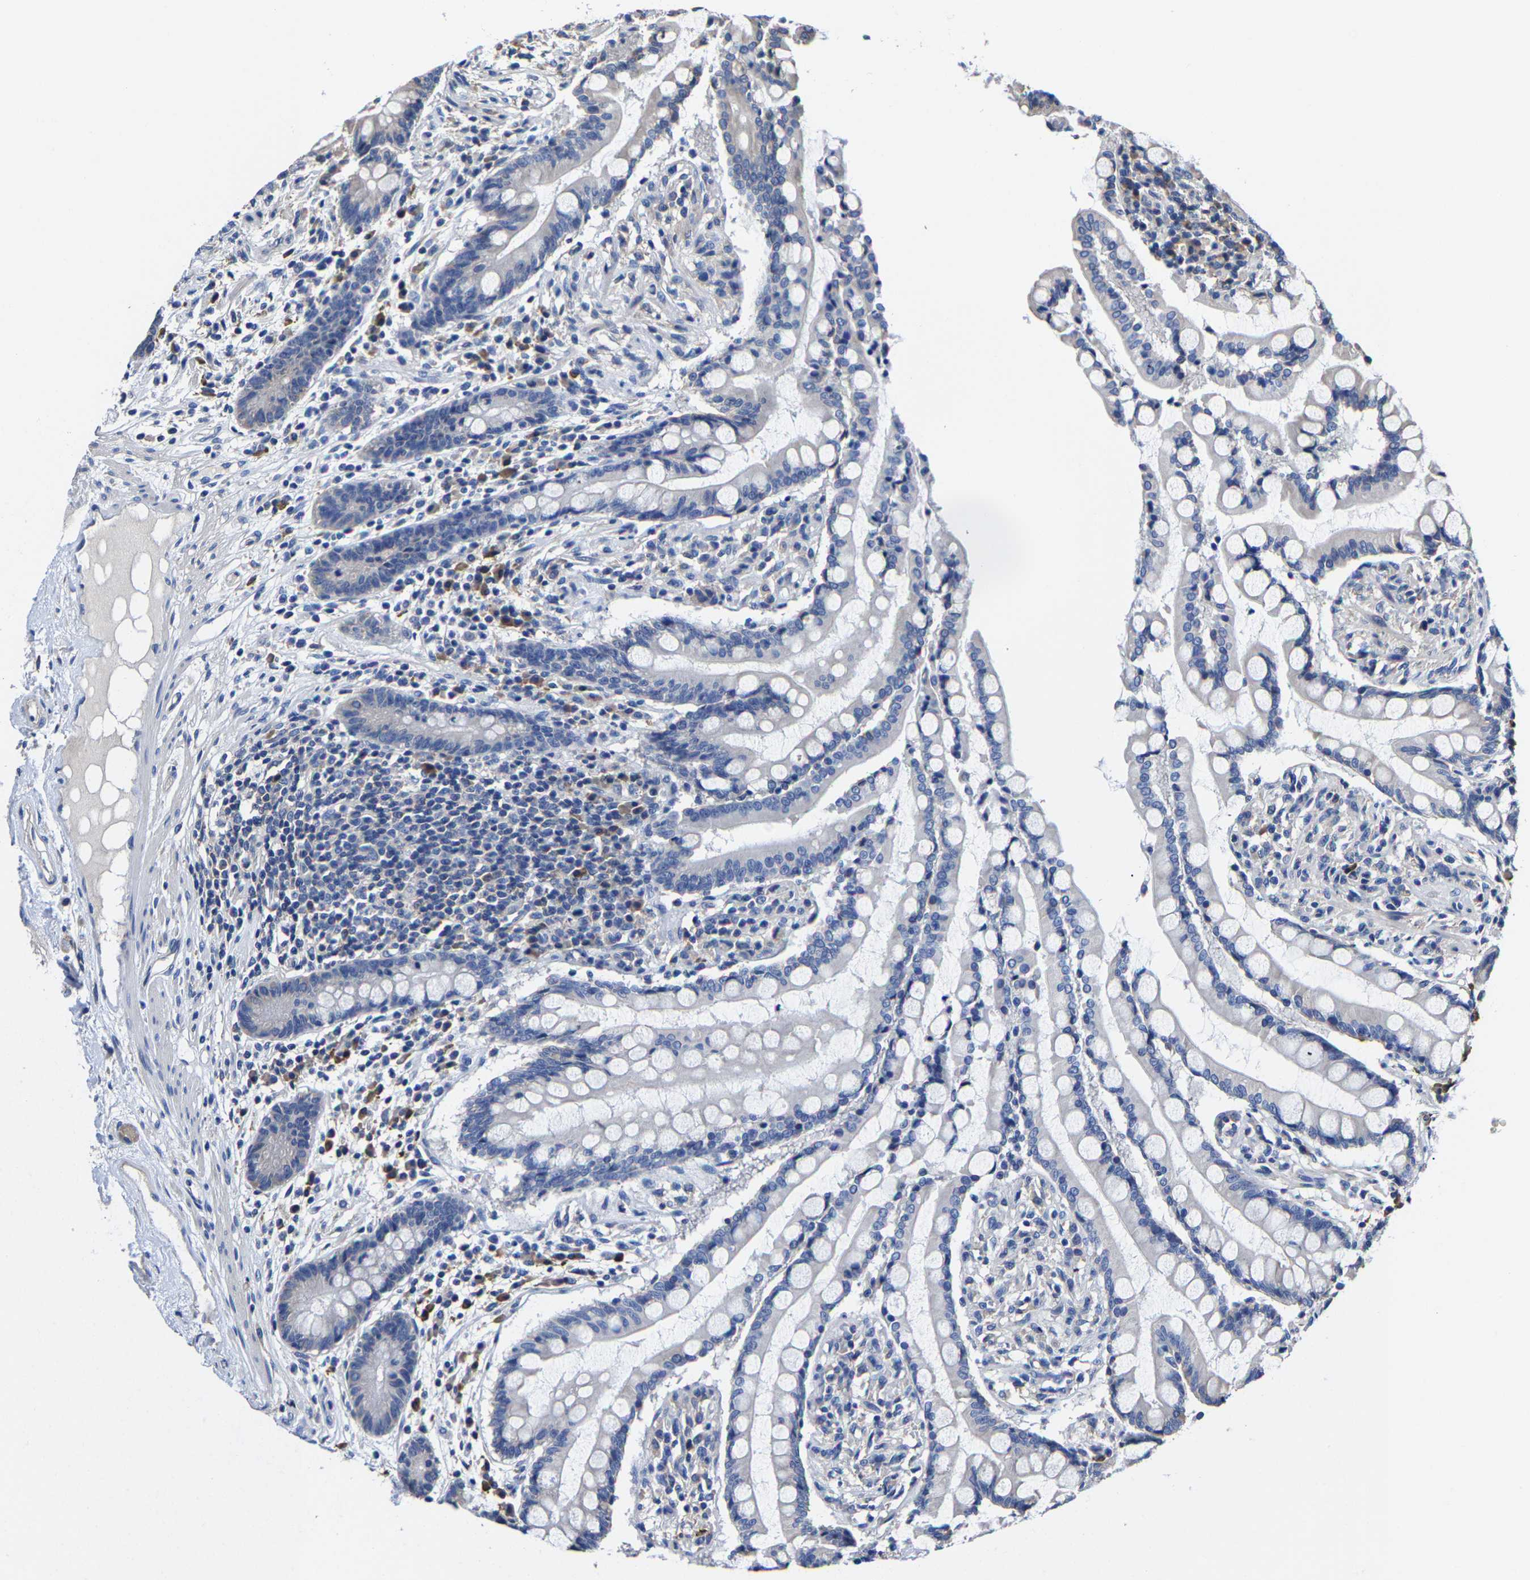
{"staining": {"intensity": "negative", "quantity": "none", "location": "none"}, "tissue": "colon", "cell_type": "Endothelial cells", "image_type": "normal", "snomed": [{"axis": "morphology", "description": "Normal tissue, NOS"}, {"axis": "topography", "description": "Colon"}], "caption": "A high-resolution histopathology image shows IHC staining of unremarkable colon, which demonstrates no significant positivity in endothelial cells.", "gene": "SRPK2", "patient": {"sex": "male", "age": 73}}